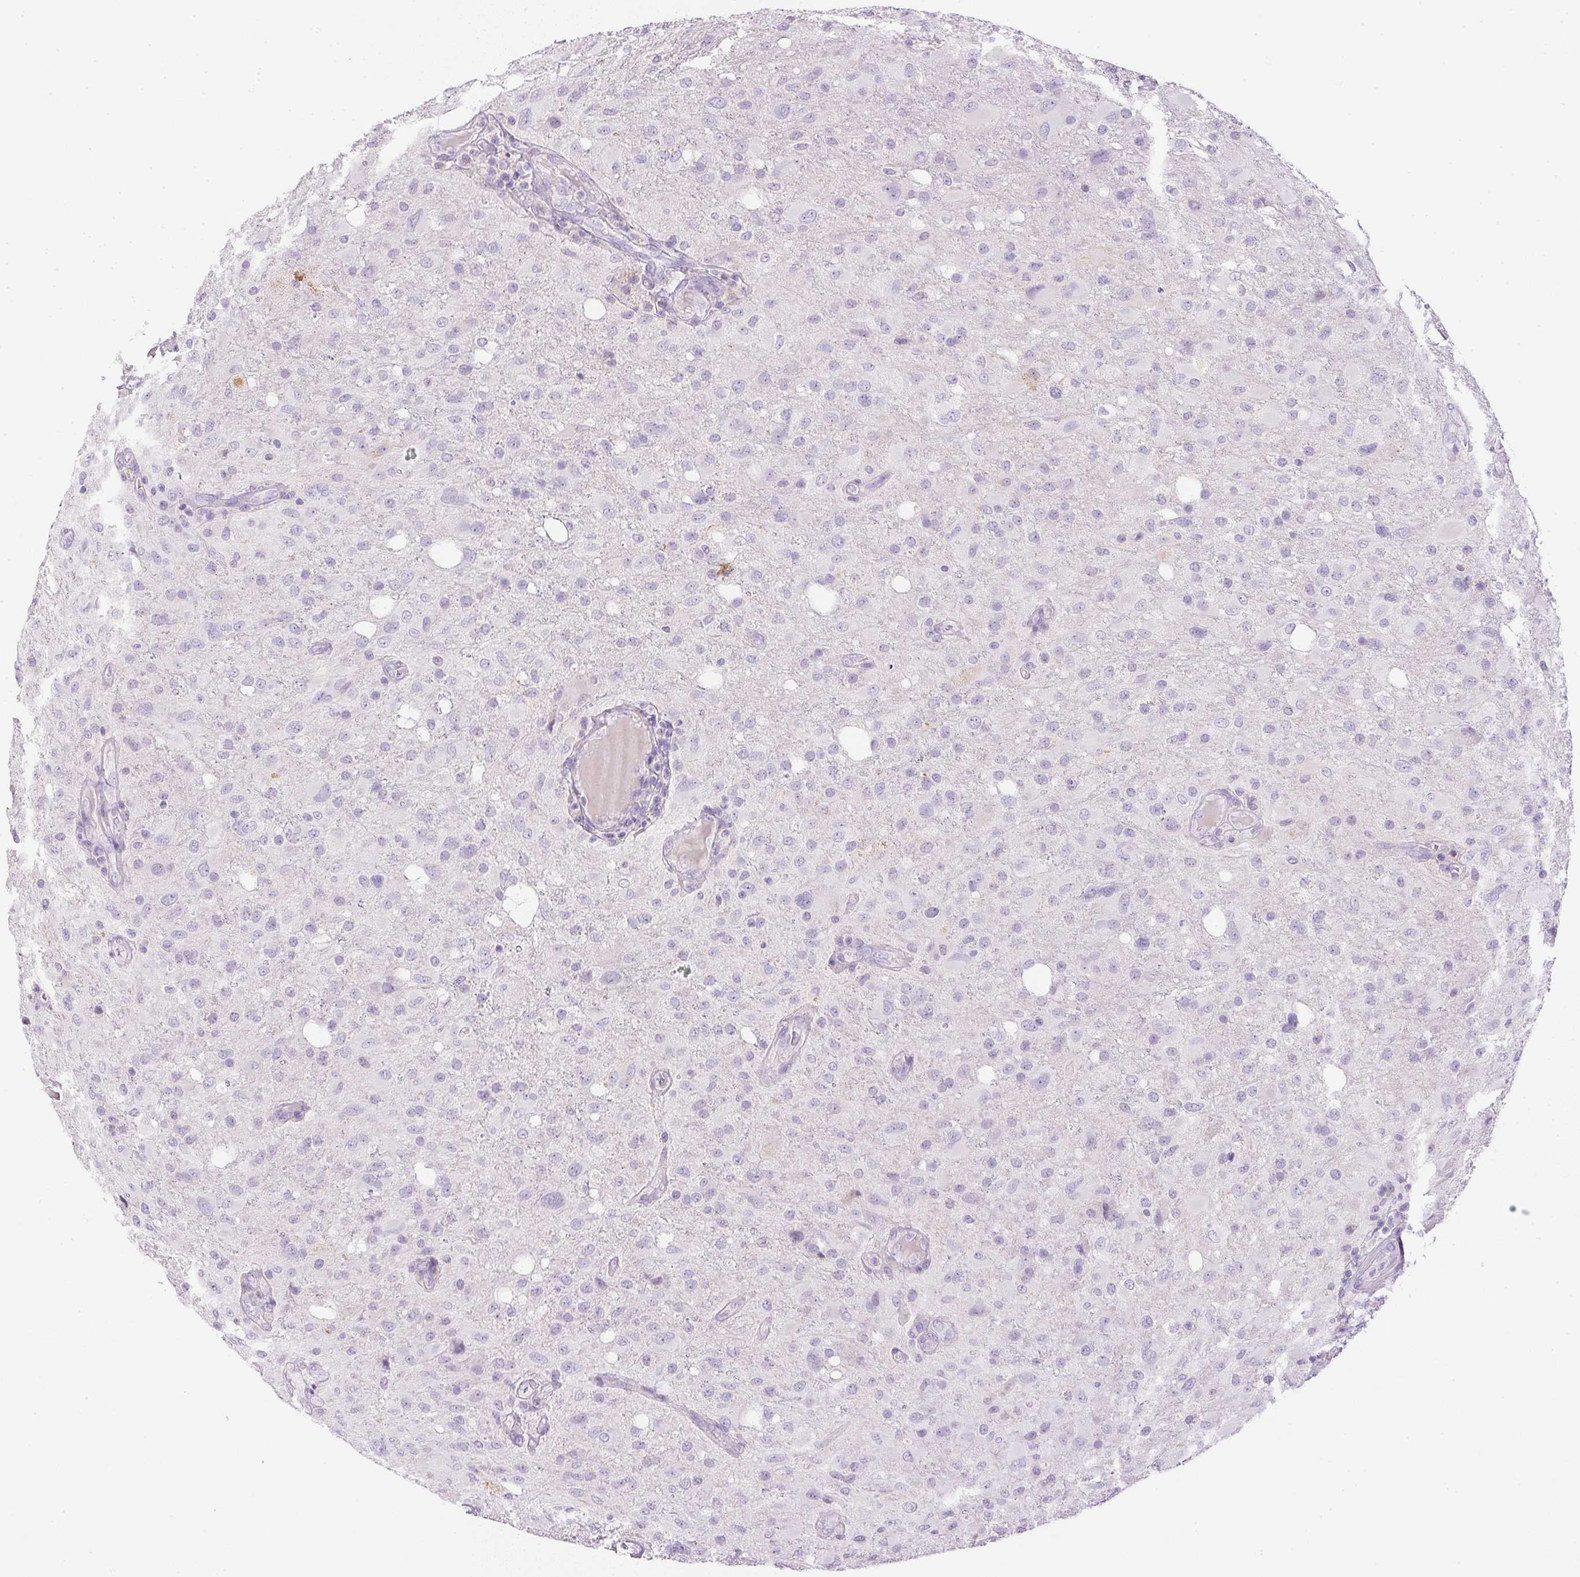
{"staining": {"intensity": "negative", "quantity": "none", "location": "none"}, "tissue": "glioma", "cell_type": "Tumor cells", "image_type": "cancer", "snomed": [{"axis": "morphology", "description": "Glioma, malignant, High grade"}, {"axis": "topography", "description": "Brain"}], "caption": "The histopathology image demonstrates no significant expression in tumor cells of high-grade glioma (malignant).", "gene": "CTRL", "patient": {"sex": "male", "age": 53}}